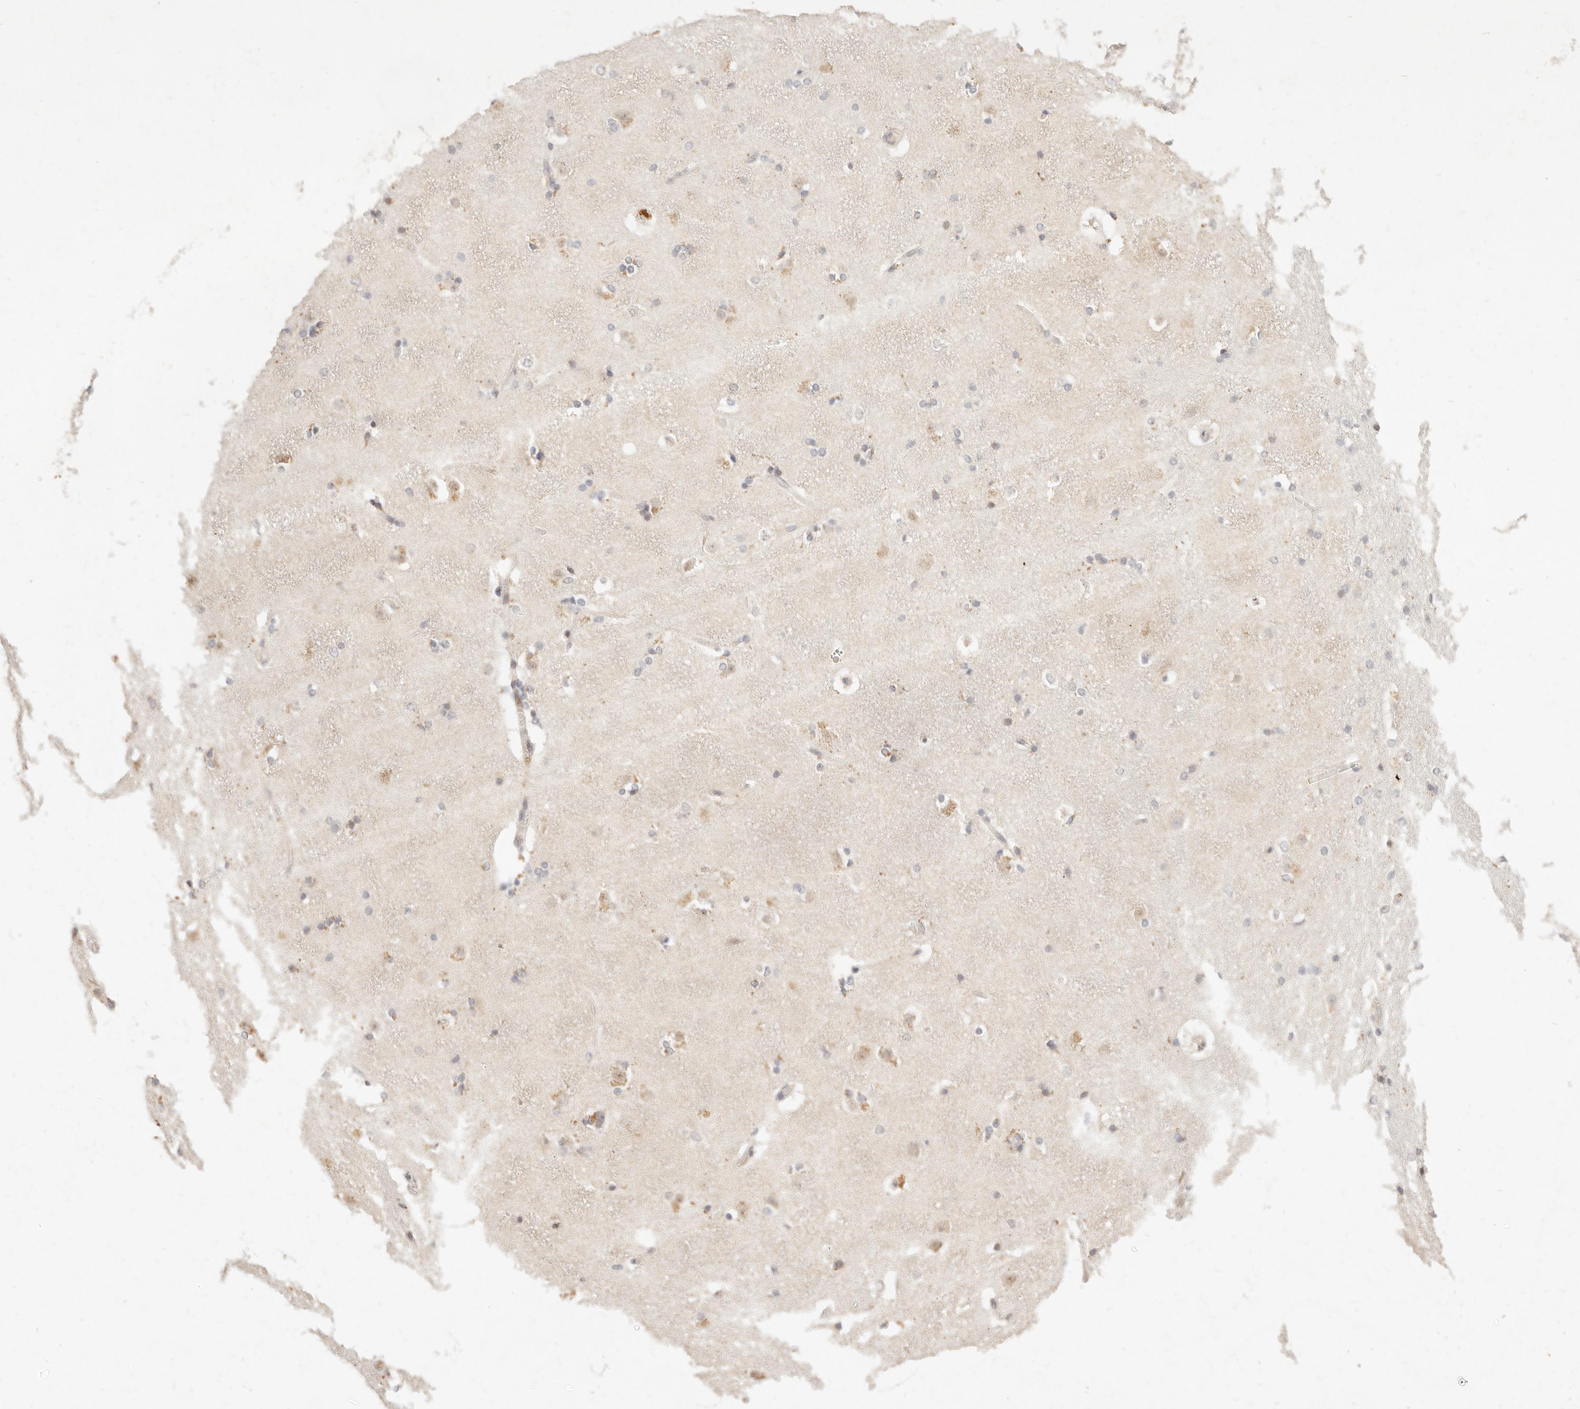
{"staining": {"intensity": "moderate", "quantity": "<25%", "location": "cytoplasmic/membranous,nuclear"}, "tissue": "caudate", "cell_type": "Glial cells", "image_type": "normal", "snomed": [{"axis": "morphology", "description": "Normal tissue, NOS"}, {"axis": "topography", "description": "Lateral ventricle wall"}], "caption": "Immunohistochemical staining of benign caudate exhibits moderate cytoplasmic/membranous,nuclear protein positivity in approximately <25% of glial cells.", "gene": "ASCL3", "patient": {"sex": "female", "age": 19}}